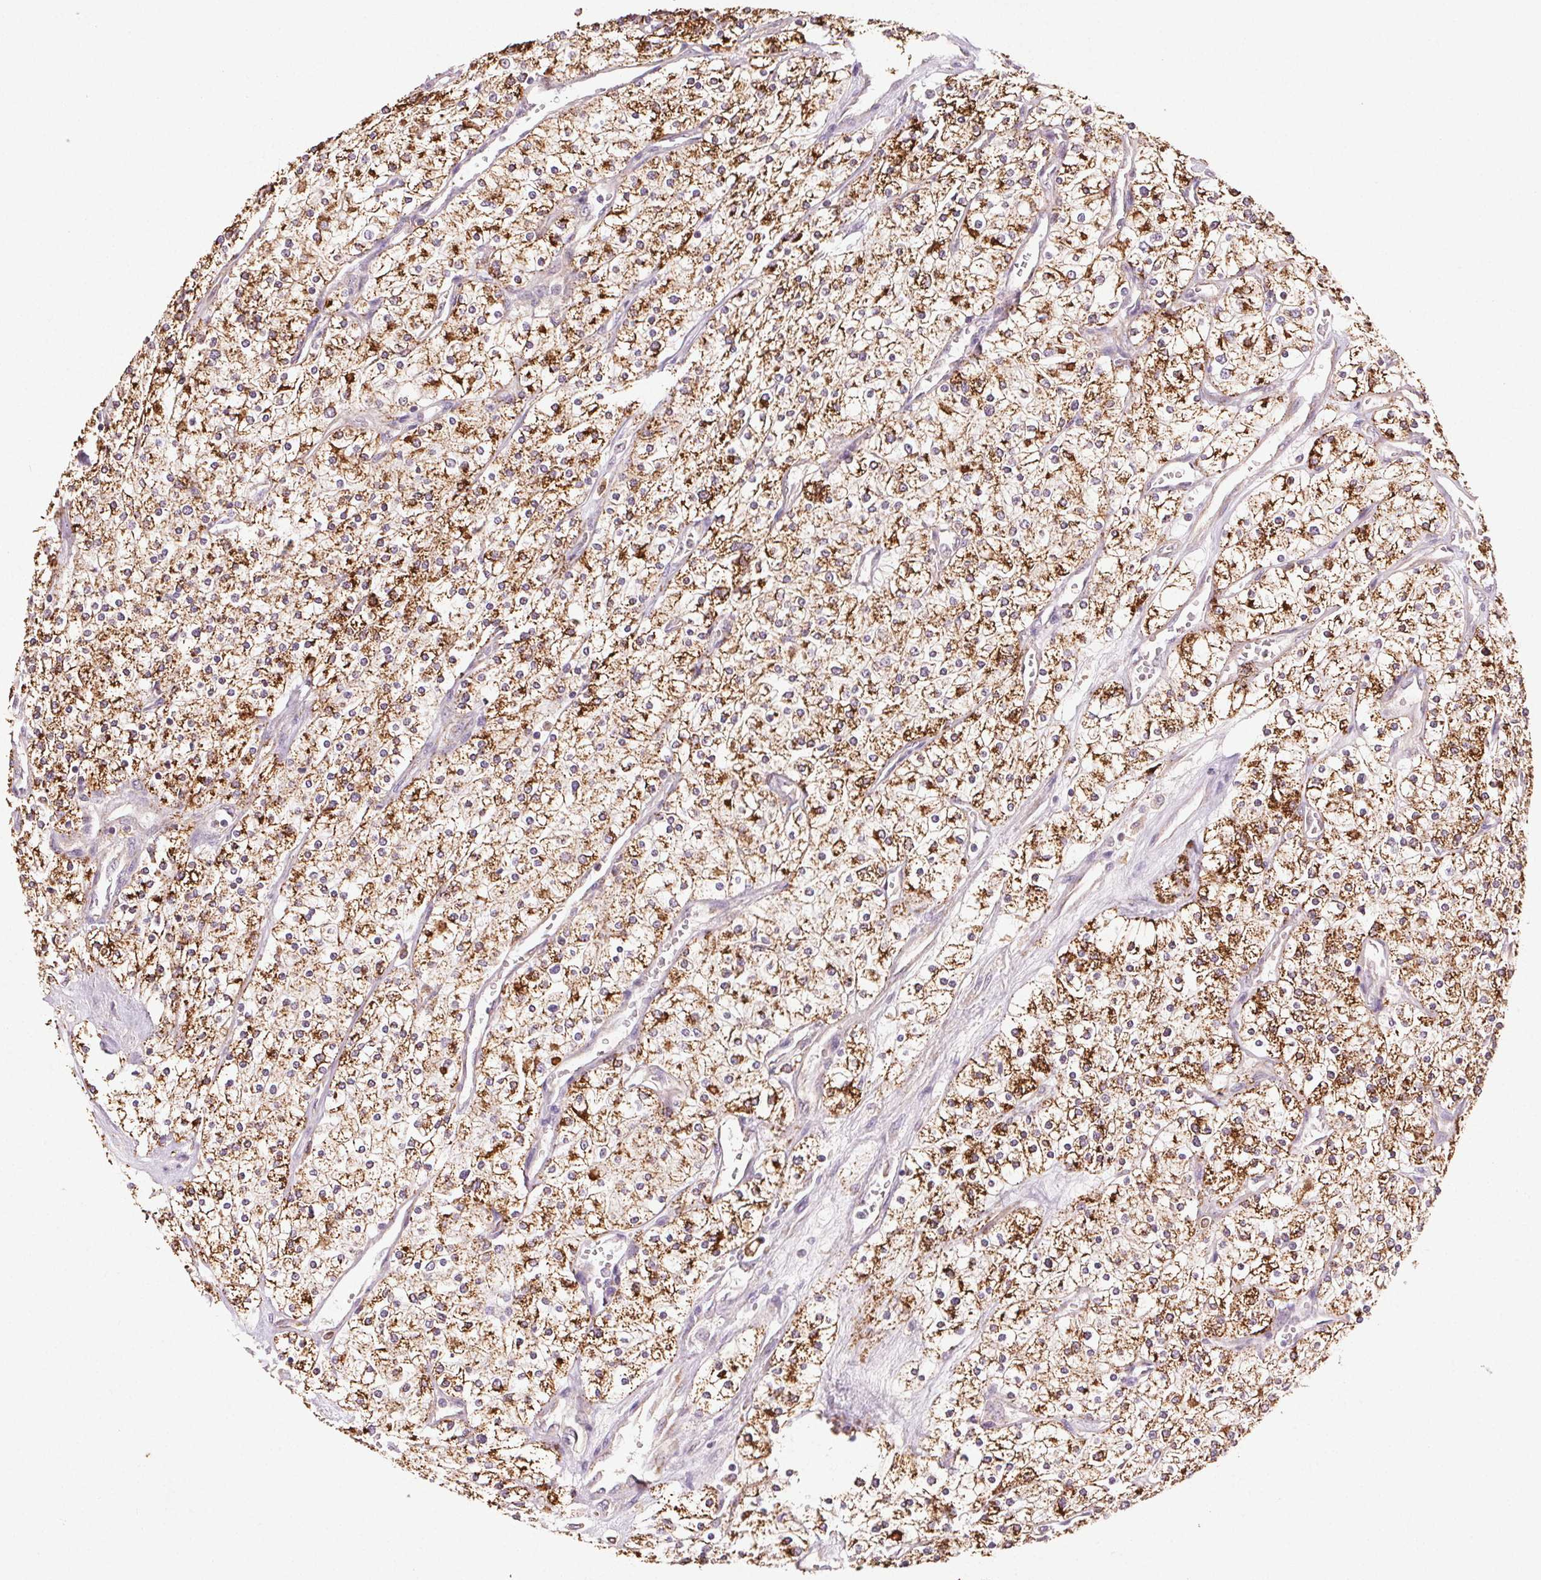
{"staining": {"intensity": "moderate", "quantity": ">75%", "location": "cytoplasmic/membranous"}, "tissue": "renal cancer", "cell_type": "Tumor cells", "image_type": "cancer", "snomed": [{"axis": "morphology", "description": "Adenocarcinoma, NOS"}, {"axis": "topography", "description": "Kidney"}], "caption": "Tumor cells exhibit medium levels of moderate cytoplasmic/membranous positivity in about >75% of cells in renal adenocarcinoma. The staining was performed using DAB (3,3'-diaminobenzidine), with brown indicating positive protein expression. Nuclei are stained blue with hematoxylin.", "gene": "FNBP1L", "patient": {"sex": "male", "age": 80}}